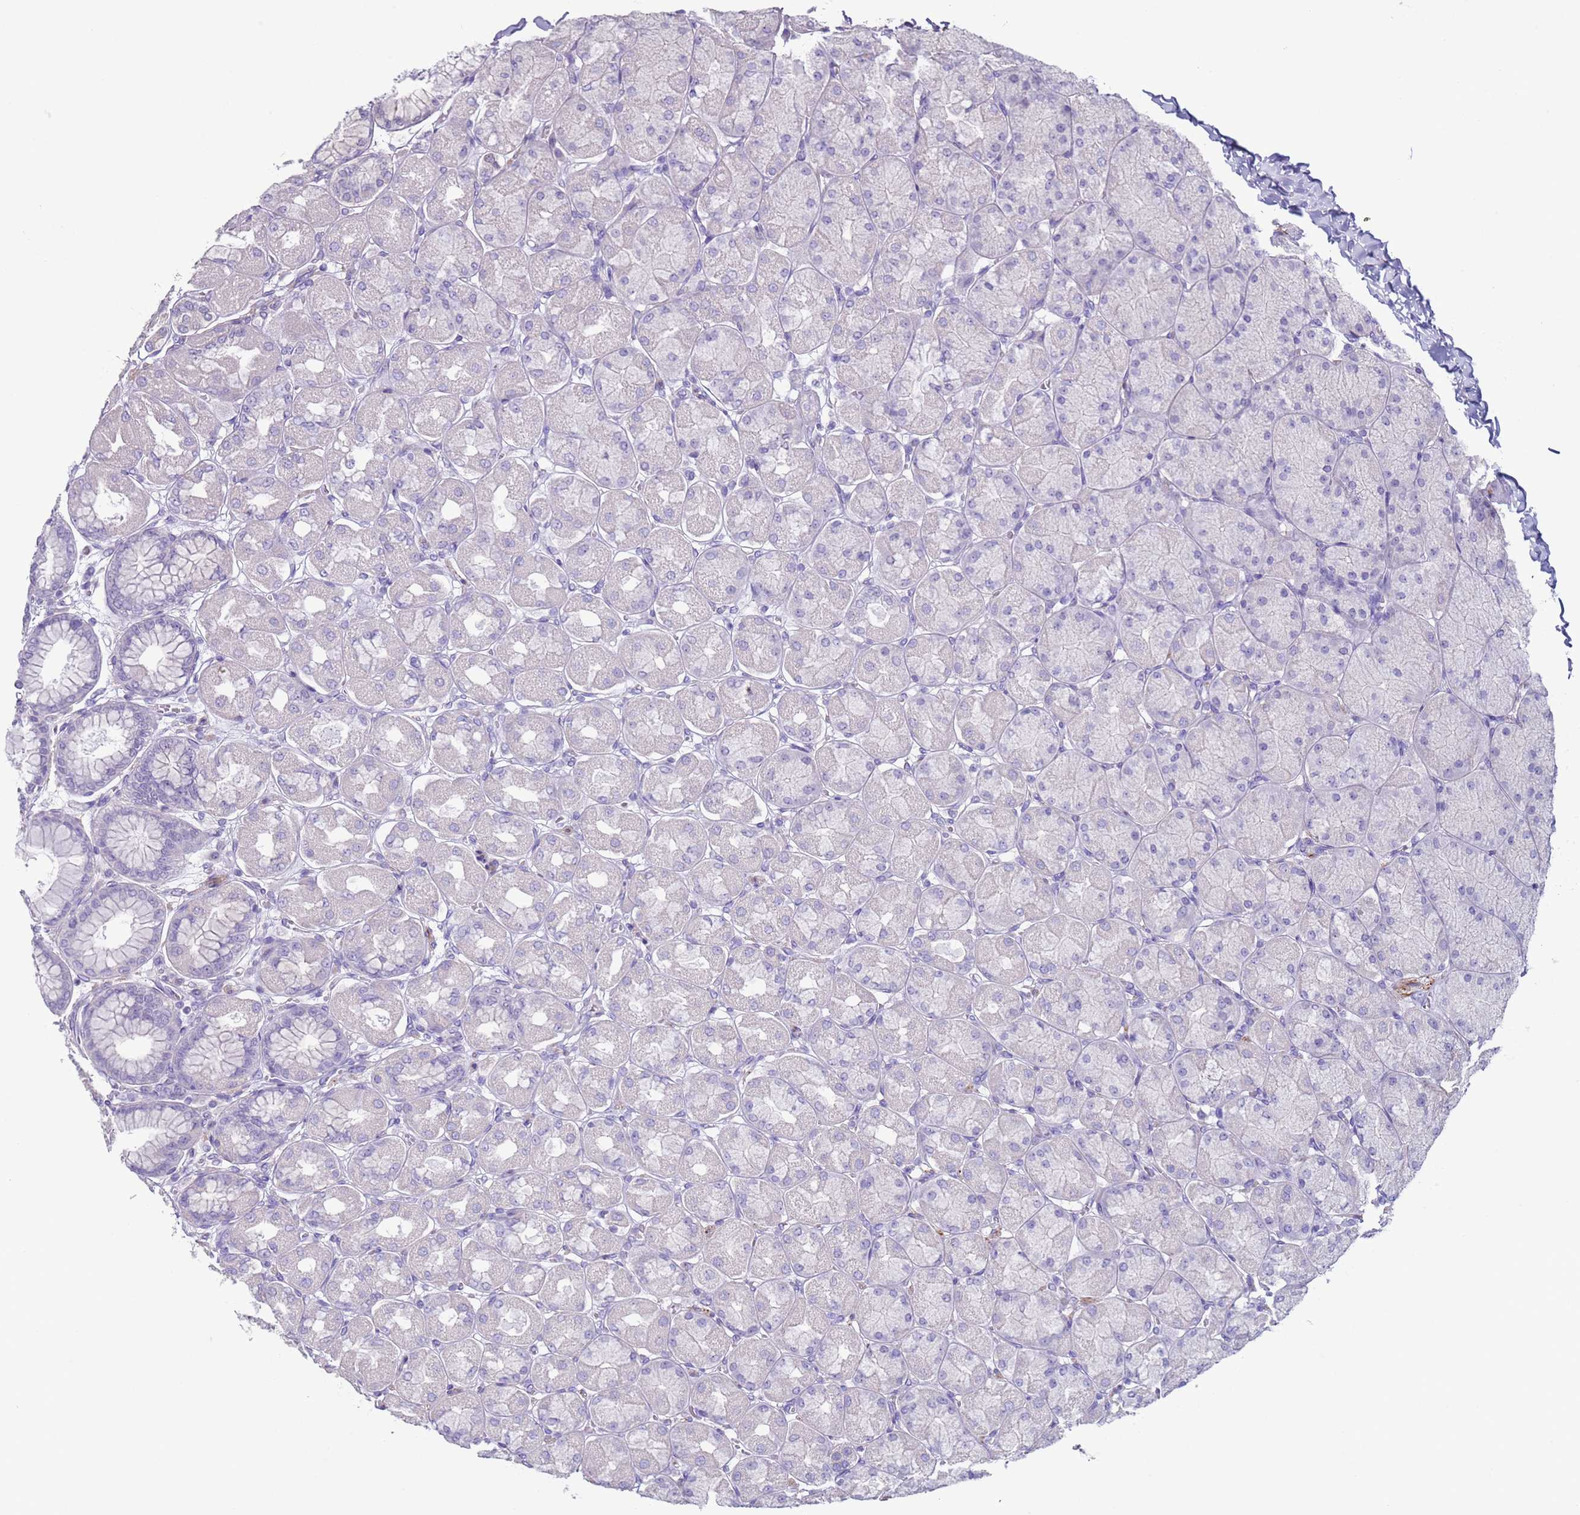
{"staining": {"intensity": "negative", "quantity": "none", "location": "none"}, "tissue": "stomach", "cell_type": "Glandular cells", "image_type": "normal", "snomed": [{"axis": "morphology", "description": "Normal tissue, NOS"}, {"axis": "topography", "description": "Stomach, upper"}], "caption": "This is an immunohistochemistry image of normal stomach. There is no expression in glandular cells.", "gene": "NPAP1", "patient": {"sex": "female", "age": 56}}